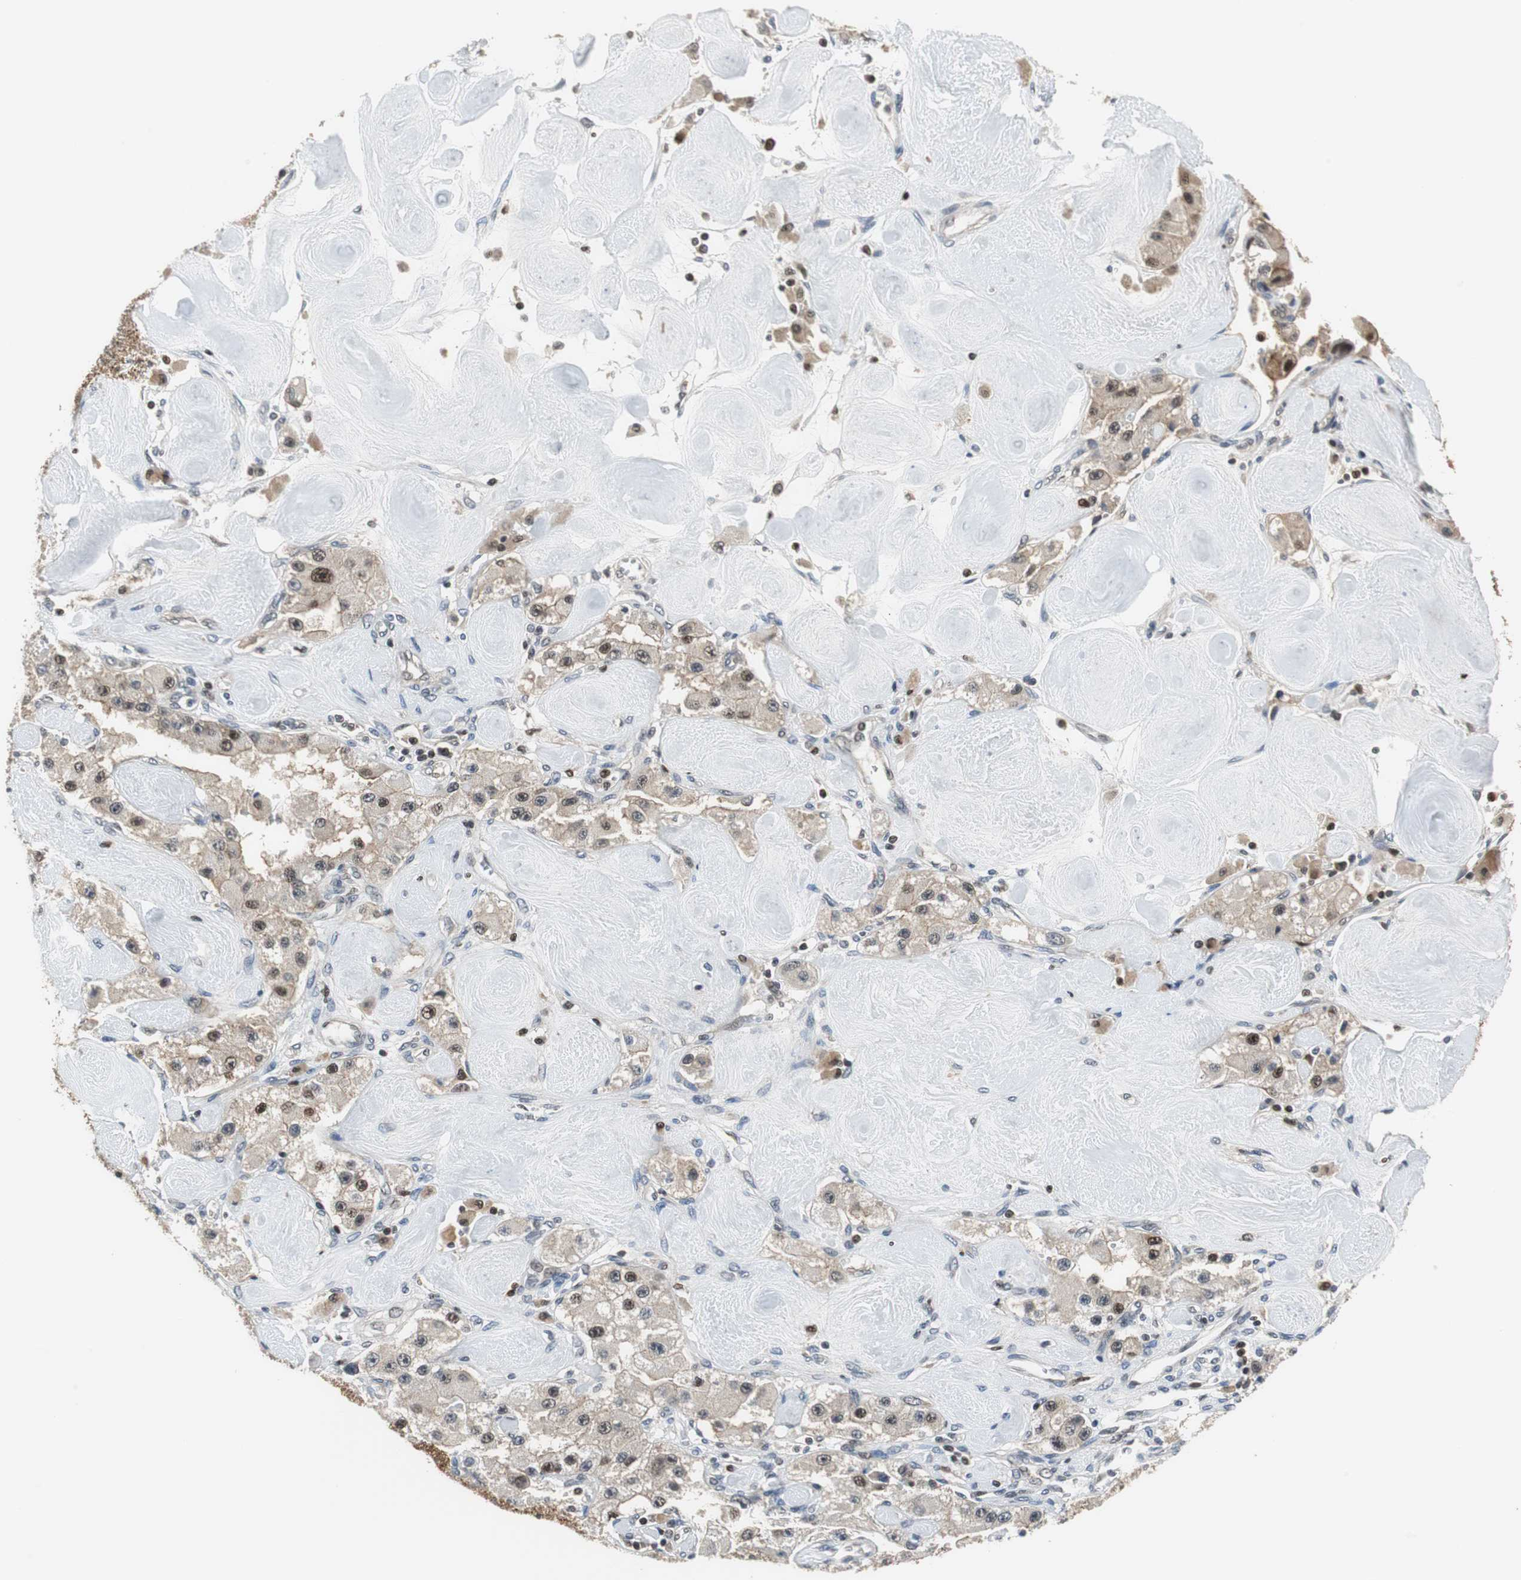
{"staining": {"intensity": "weak", "quantity": "25%-75%", "location": "cytoplasmic/membranous,nuclear"}, "tissue": "carcinoid", "cell_type": "Tumor cells", "image_type": "cancer", "snomed": [{"axis": "morphology", "description": "Carcinoid, malignant, NOS"}, {"axis": "topography", "description": "Pancreas"}], "caption": "Malignant carcinoid stained for a protein (brown) reveals weak cytoplasmic/membranous and nuclear positive positivity in approximately 25%-75% of tumor cells.", "gene": "MAFB", "patient": {"sex": "male", "age": 41}}